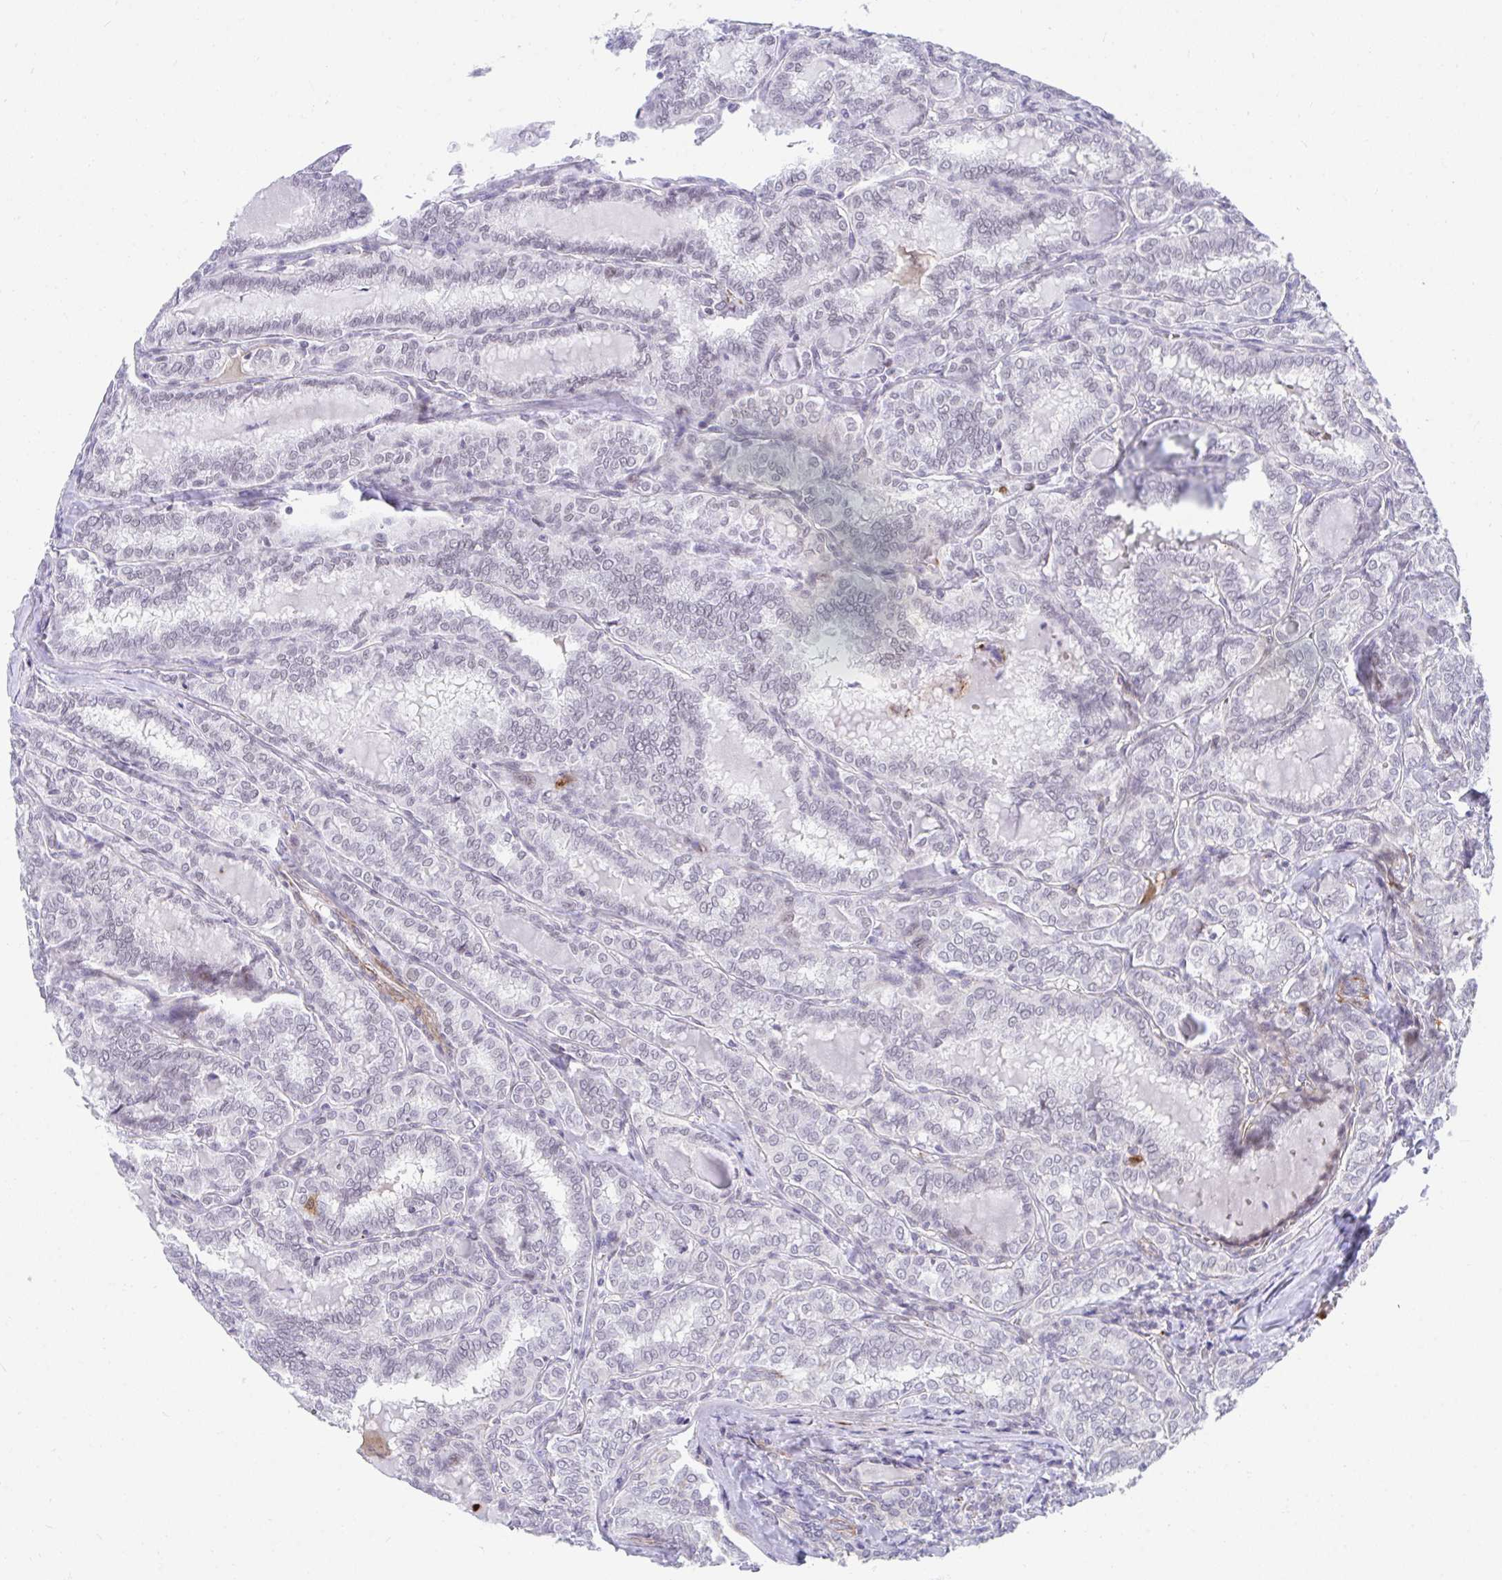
{"staining": {"intensity": "negative", "quantity": "none", "location": "none"}, "tissue": "thyroid cancer", "cell_type": "Tumor cells", "image_type": "cancer", "snomed": [{"axis": "morphology", "description": "Papillary adenocarcinoma, NOS"}, {"axis": "topography", "description": "Thyroid gland"}], "caption": "Immunohistochemistry (IHC) histopathology image of neoplastic tissue: human thyroid cancer (papillary adenocarcinoma) stained with DAB shows no significant protein positivity in tumor cells.", "gene": "CSTB", "patient": {"sex": "female", "age": 30}}